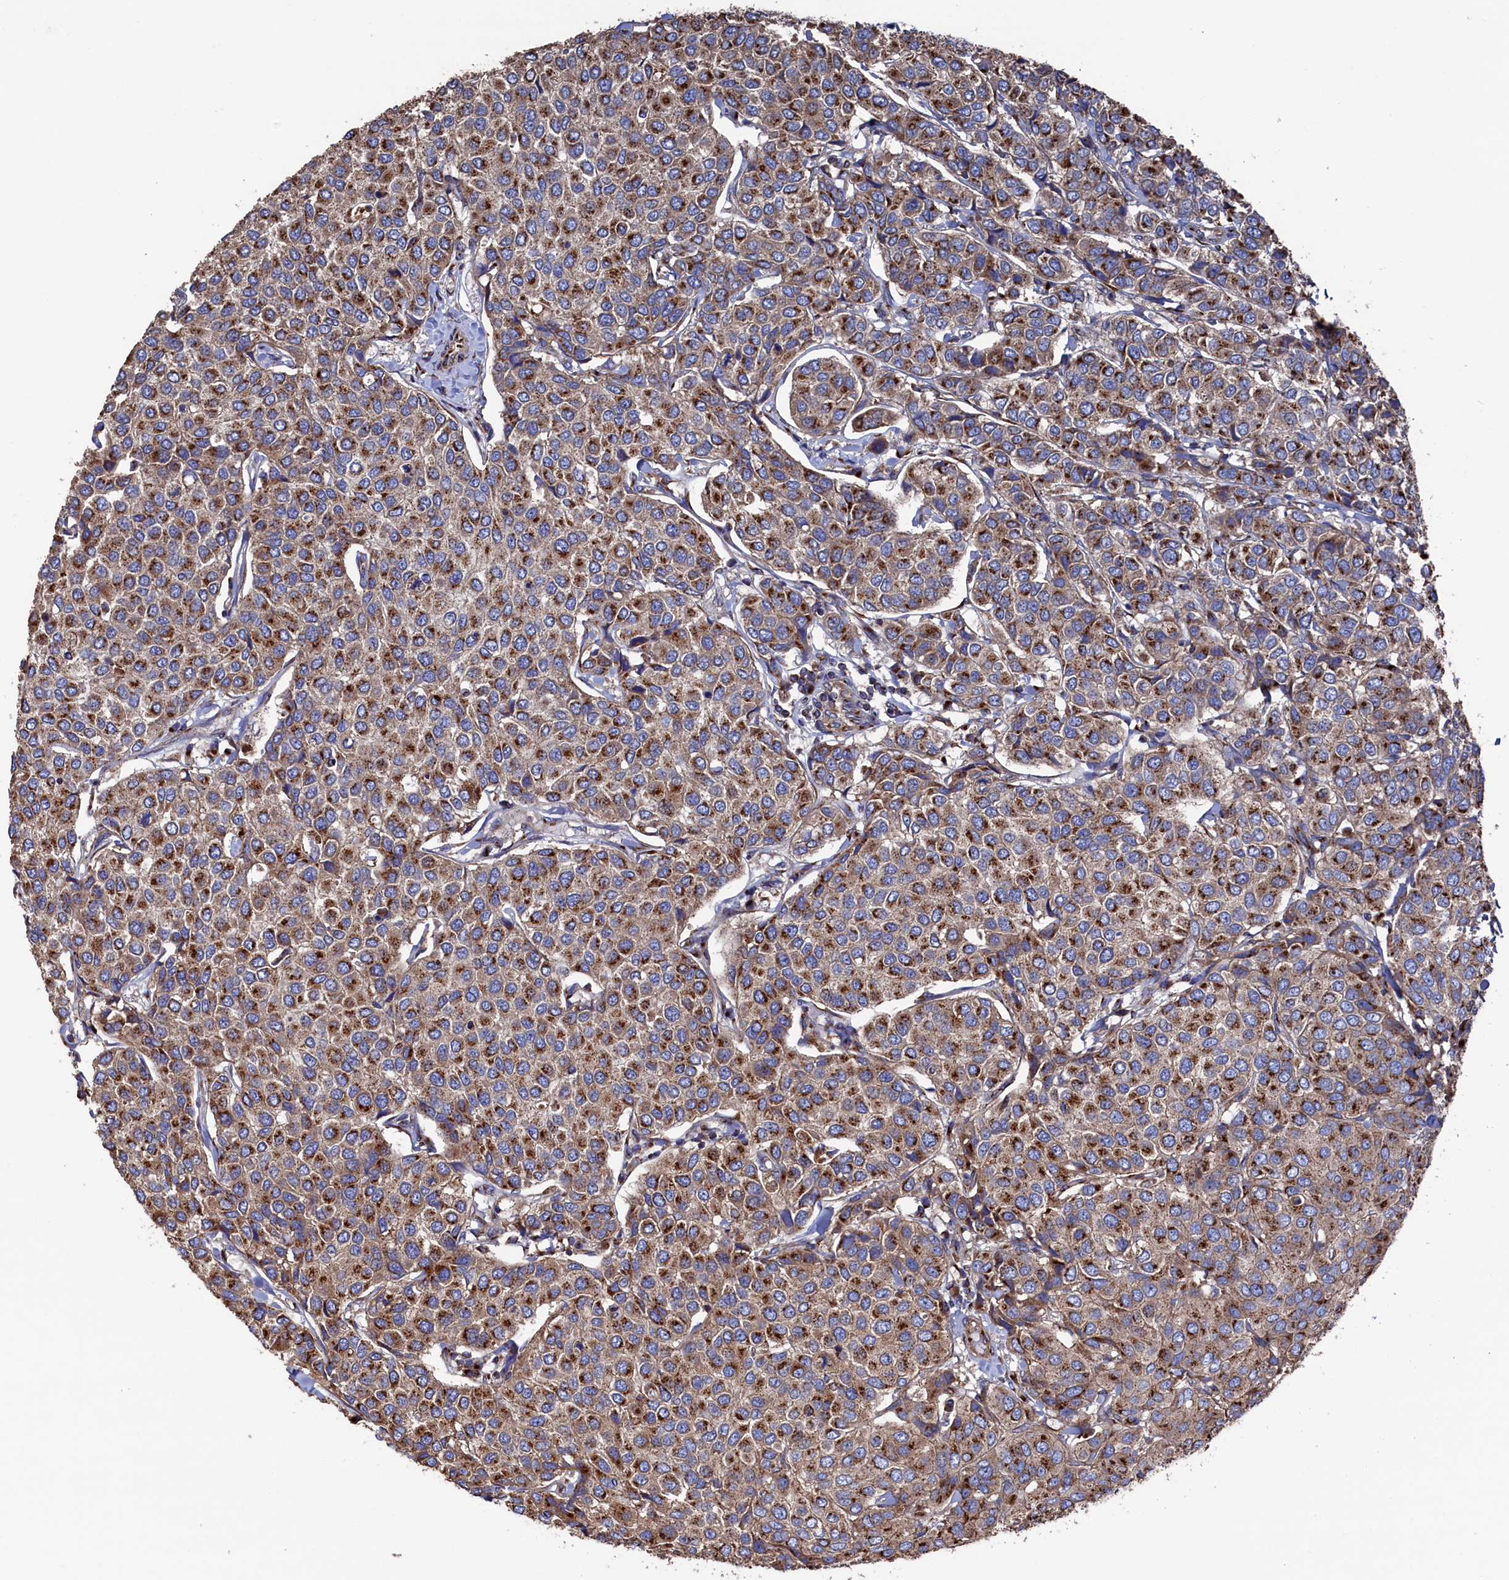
{"staining": {"intensity": "moderate", "quantity": ">75%", "location": "cytoplasmic/membranous"}, "tissue": "breast cancer", "cell_type": "Tumor cells", "image_type": "cancer", "snomed": [{"axis": "morphology", "description": "Duct carcinoma"}, {"axis": "topography", "description": "Breast"}], "caption": "There is medium levels of moderate cytoplasmic/membranous staining in tumor cells of breast invasive ductal carcinoma, as demonstrated by immunohistochemical staining (brown color).", "gene": "PRRC1", "patient": {"sex": "female", "age": 55}}